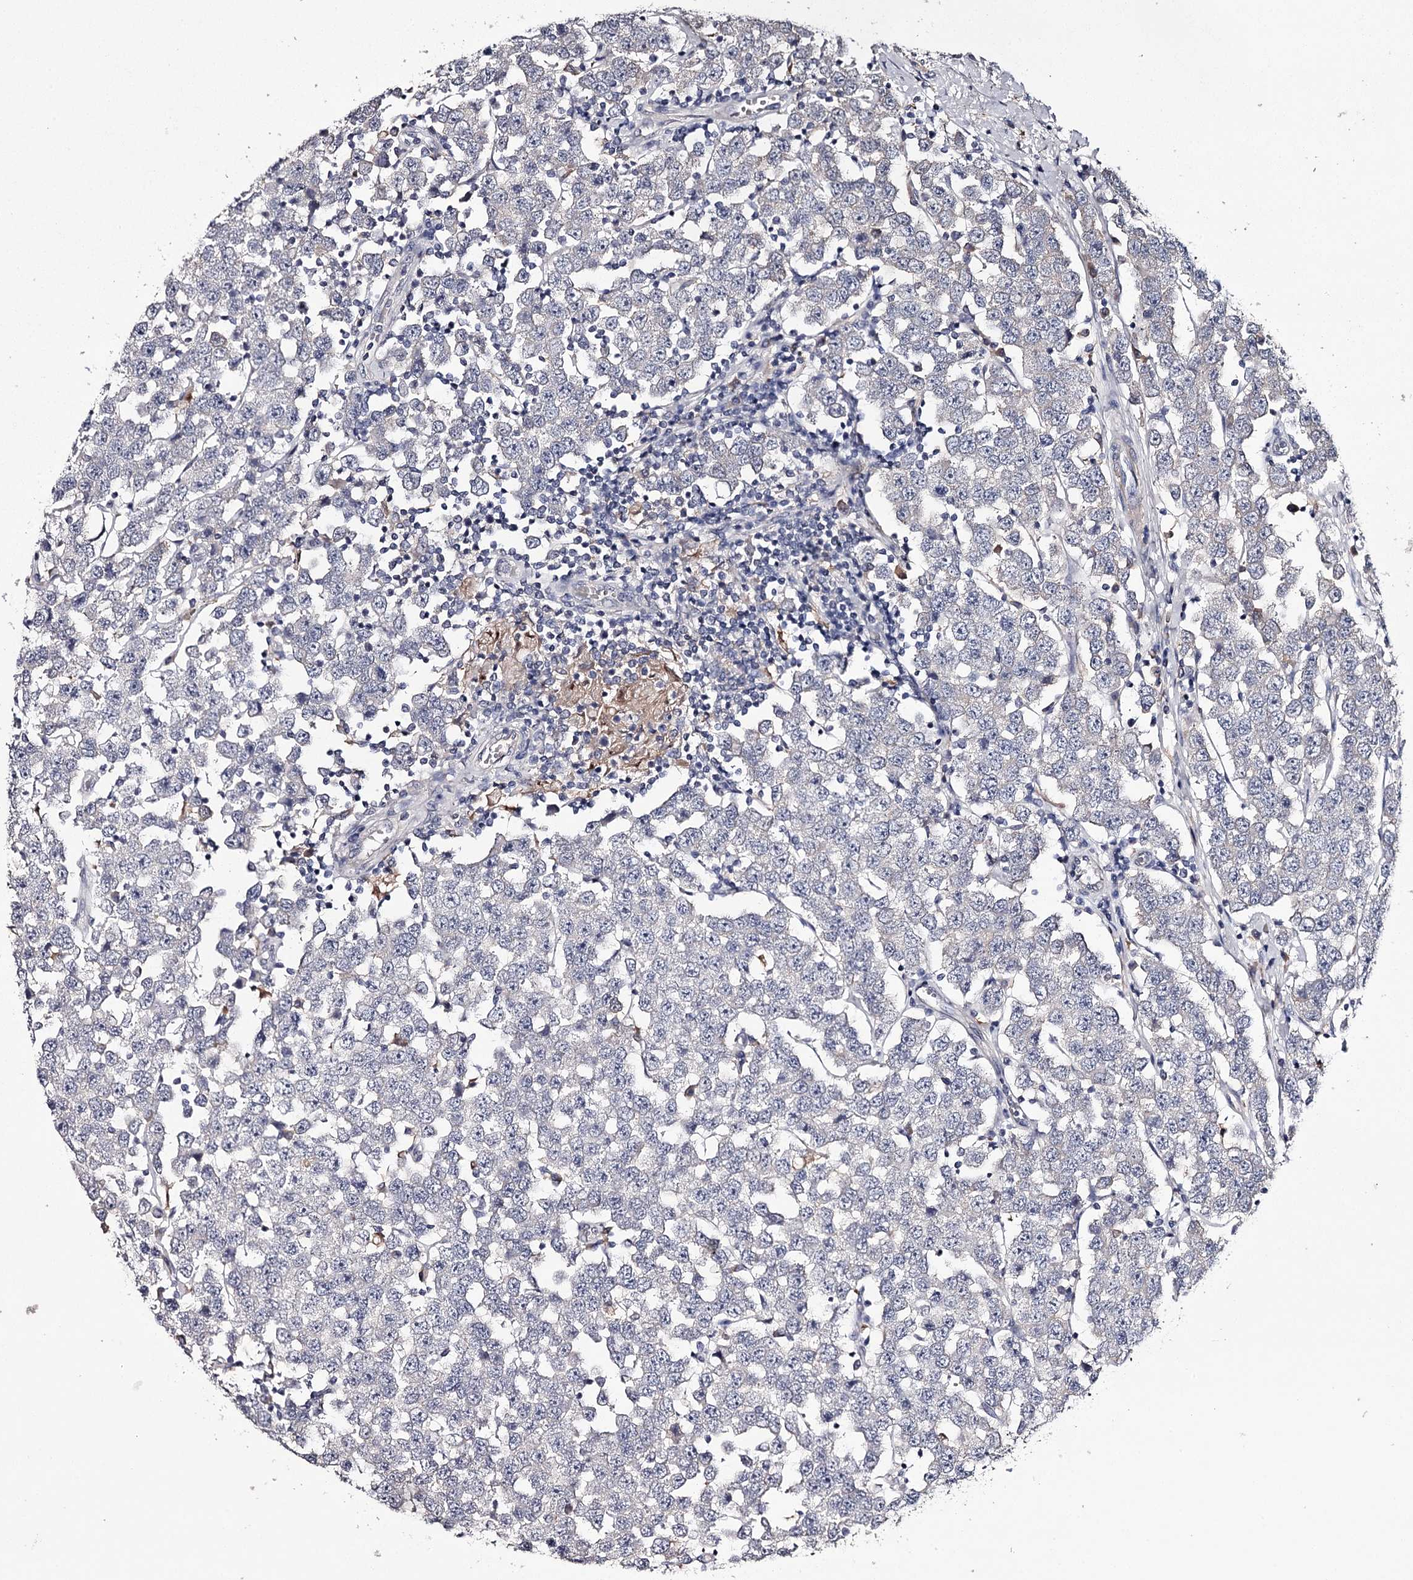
{"staining": {"intensity": "negative", "quantity": "none", "location": "none"}, "tissue": "testis cancer", "cell_type": "Tumor cells", "image_type": "cancer", "snomed": [{"axis": "morphology", "description": "Seminoma, NOS"}, {"axis": "topography", "description": "Testis"}], "caption": "Tumor cells show no significant positivity in testis cancer (seminoma).", "gene": "FDXACB1", "patient": {"sex": "male", "age": 28}}